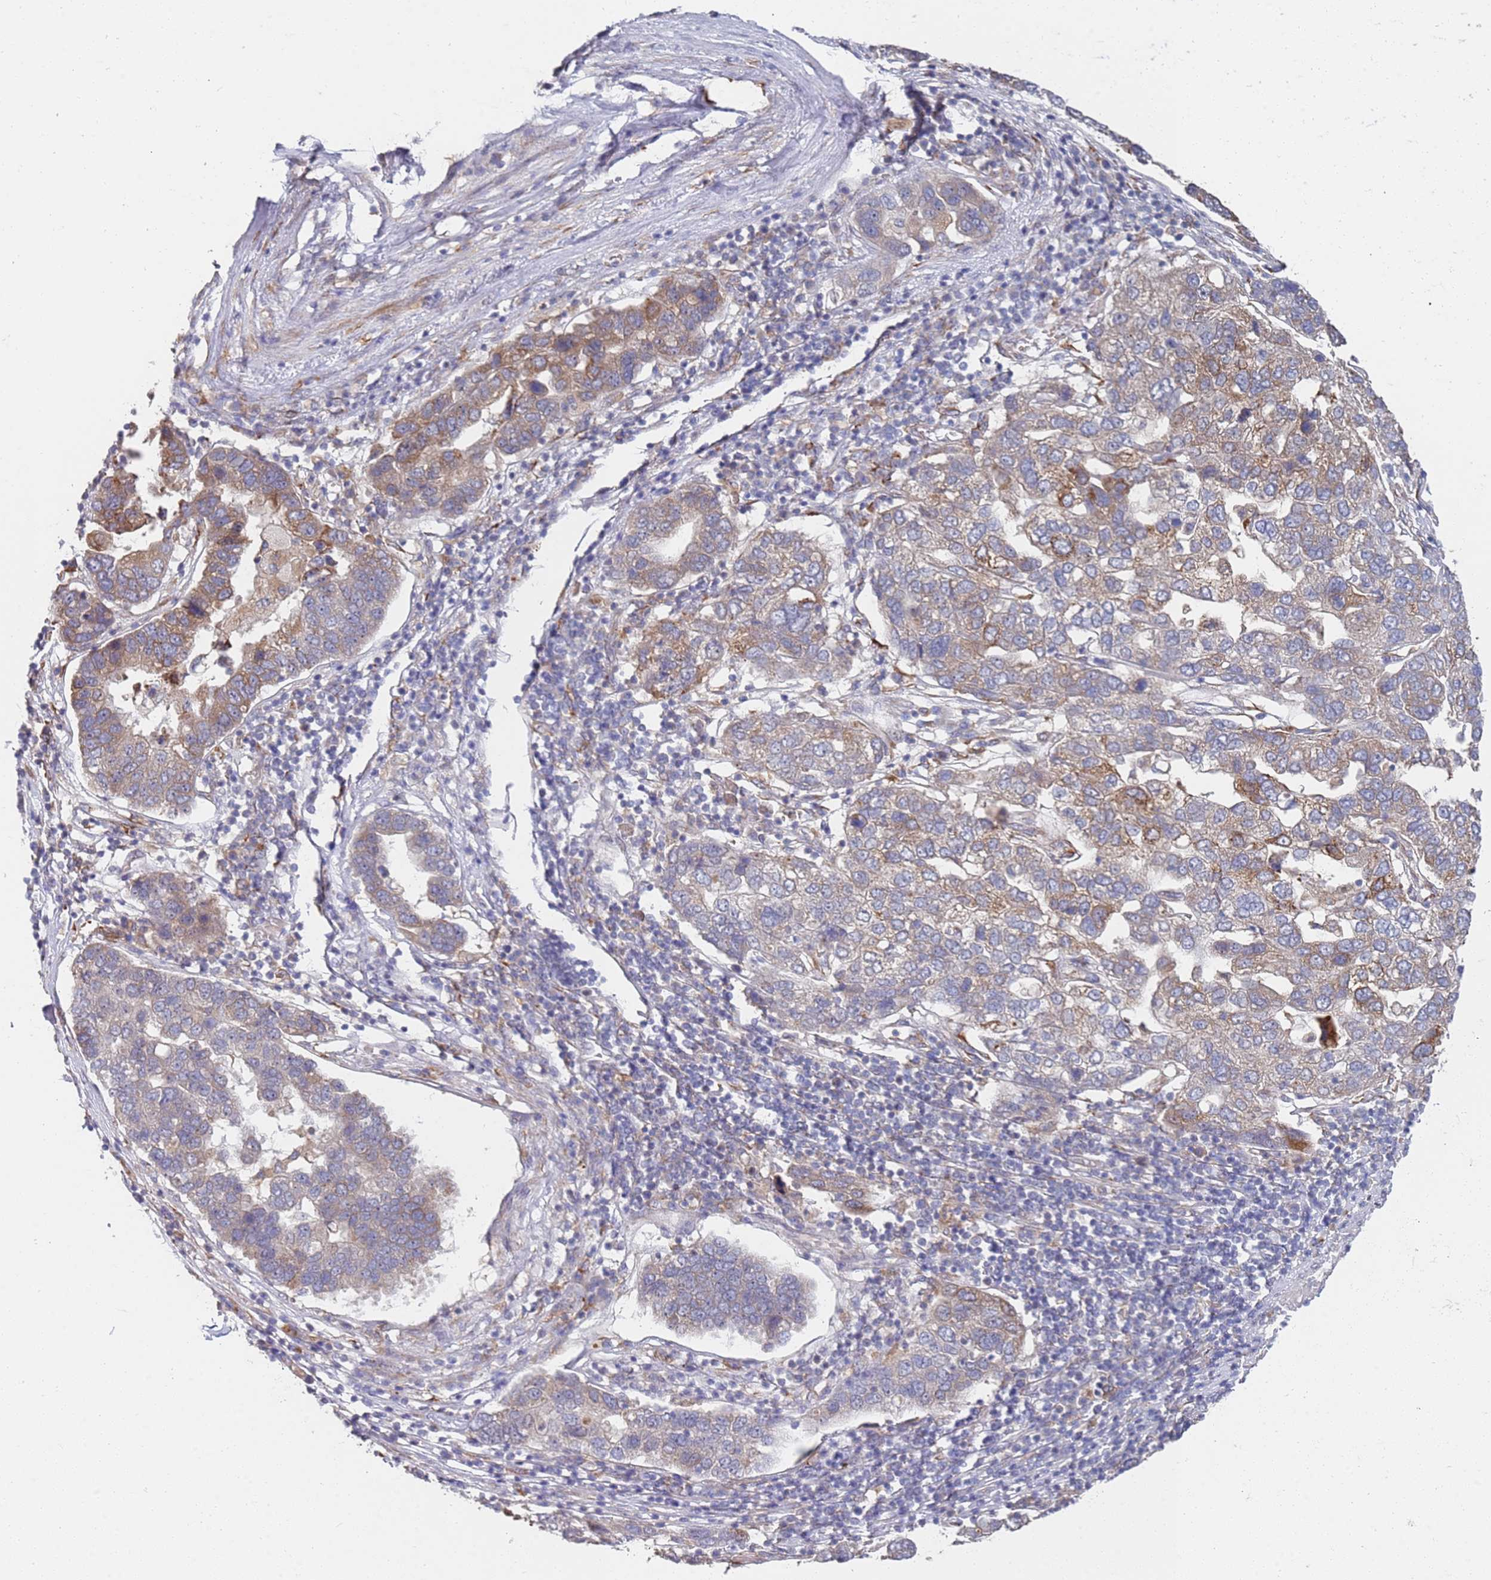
{"staining": {"intensity": "moderate", "quantity": "<25%", "location": "cytoplasmic/membranous"}, "tissue": "pancreatic cancer", "cell_type": "Tumor cells", "image_type": "cancer", "snomed": [{"axis": "morphology", "description": "Adenocarcinoma, NOS"}, {"axis": "topography", "description": "Pancreas"}], "caption": "Pancreatic adenocarcinoma stained with IHC demonstrates moderate cytoplasmic/membranous positivity in approximately <25% of tumor cells.", "gene": "VRK2", "patient": {"sex": "female", "age": 61}}